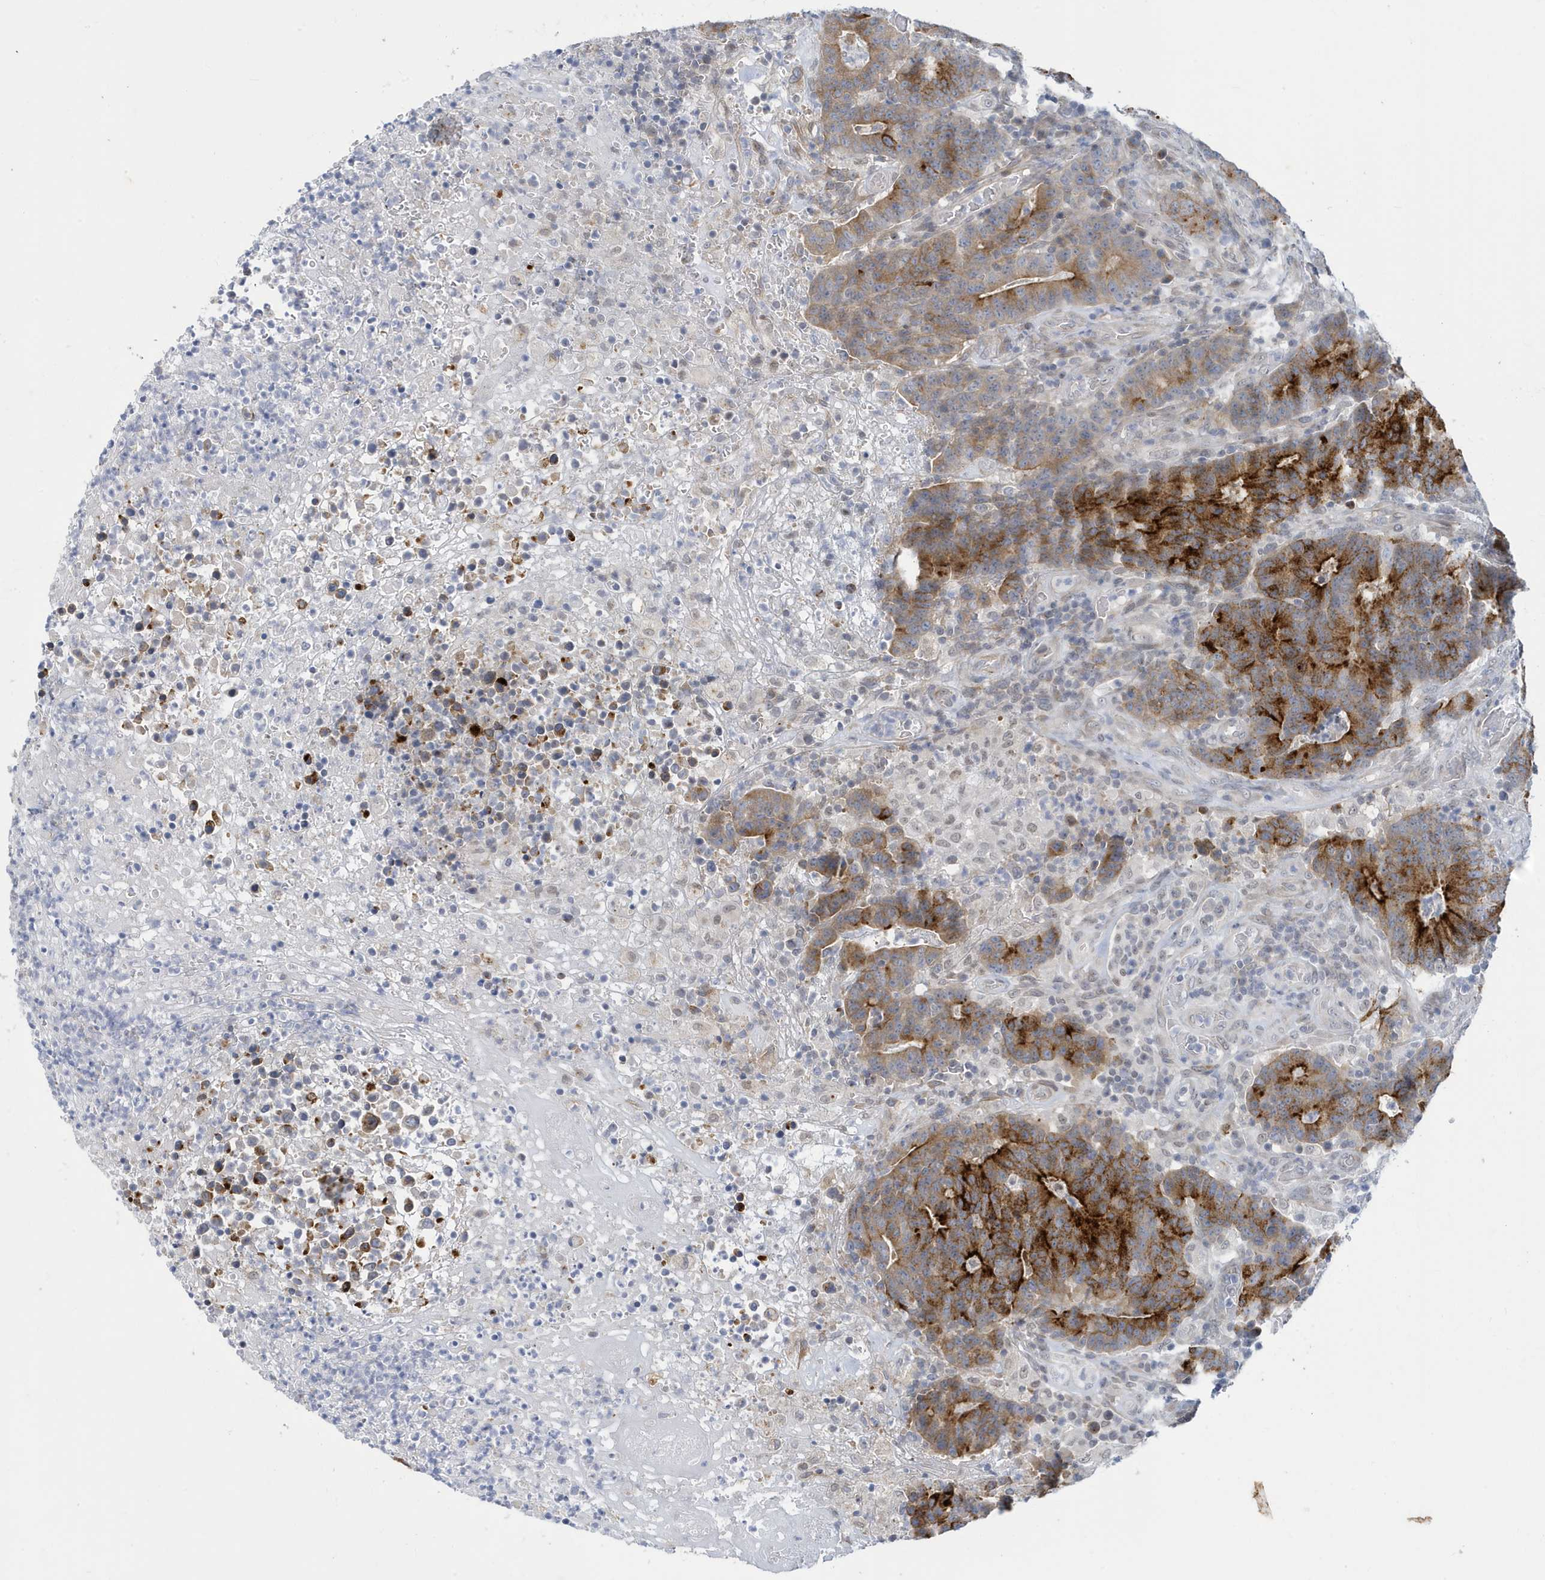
{"staining": {"intensity": "strong", "quantity": "25%-75%", "location": "cytoplasmic/membranous"}, "tissue": "colorectal cancer", "cell_type": "Tumor cells", "image_type": "cancer", "snomed": [{"axis": "morphology", "description": "Normal tissue, NOS"}, {"axis": "morphology", "description": "Adenocarcinoma, NOS"}, {"axis": "topography", "description": "Colon"}], "caption": "Protein analysis of colorectal cancer tissue displays strong cytoplasmic/membranous staining in approximately 25%-75% of tumor cells.", "gene": "ZNF654", "patient": {"sex": "female", "age": 75}}